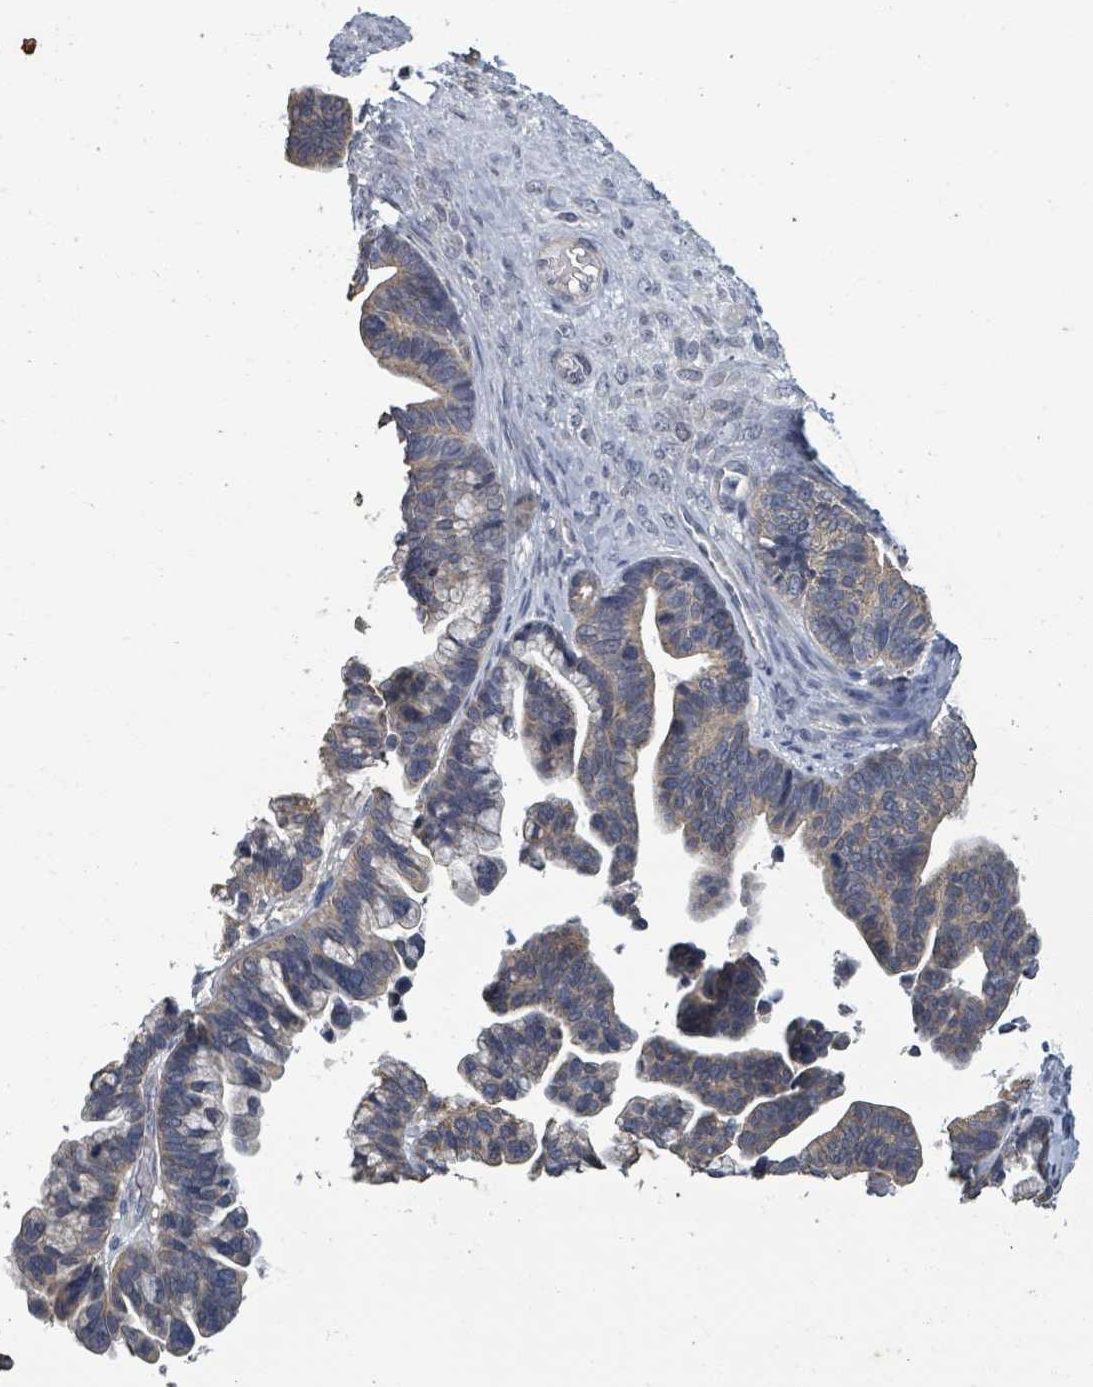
{"staining": {"intensity": "weak", "quantity": "25%-75%", "location": "cytoplasmic/membranous"}, "tissue": "ovarian cancer", "cell_type": "Tumor cells", "image_type": "cancer", "snomed": [{"axis": "morphology", "description": "Cystadenocarcinoma, serous, NOS"}, {"axis": "topography", "description": "Ovary"}], "caption": "Ovarian cancer tissue demonstrates weak cytoplasmic/membranous positivity in approximately 25%-75% of tumor cells, visualized by immunohistochemistry.", "gene": "ASB12", "patient": {"sex": "female", "age": 56}}